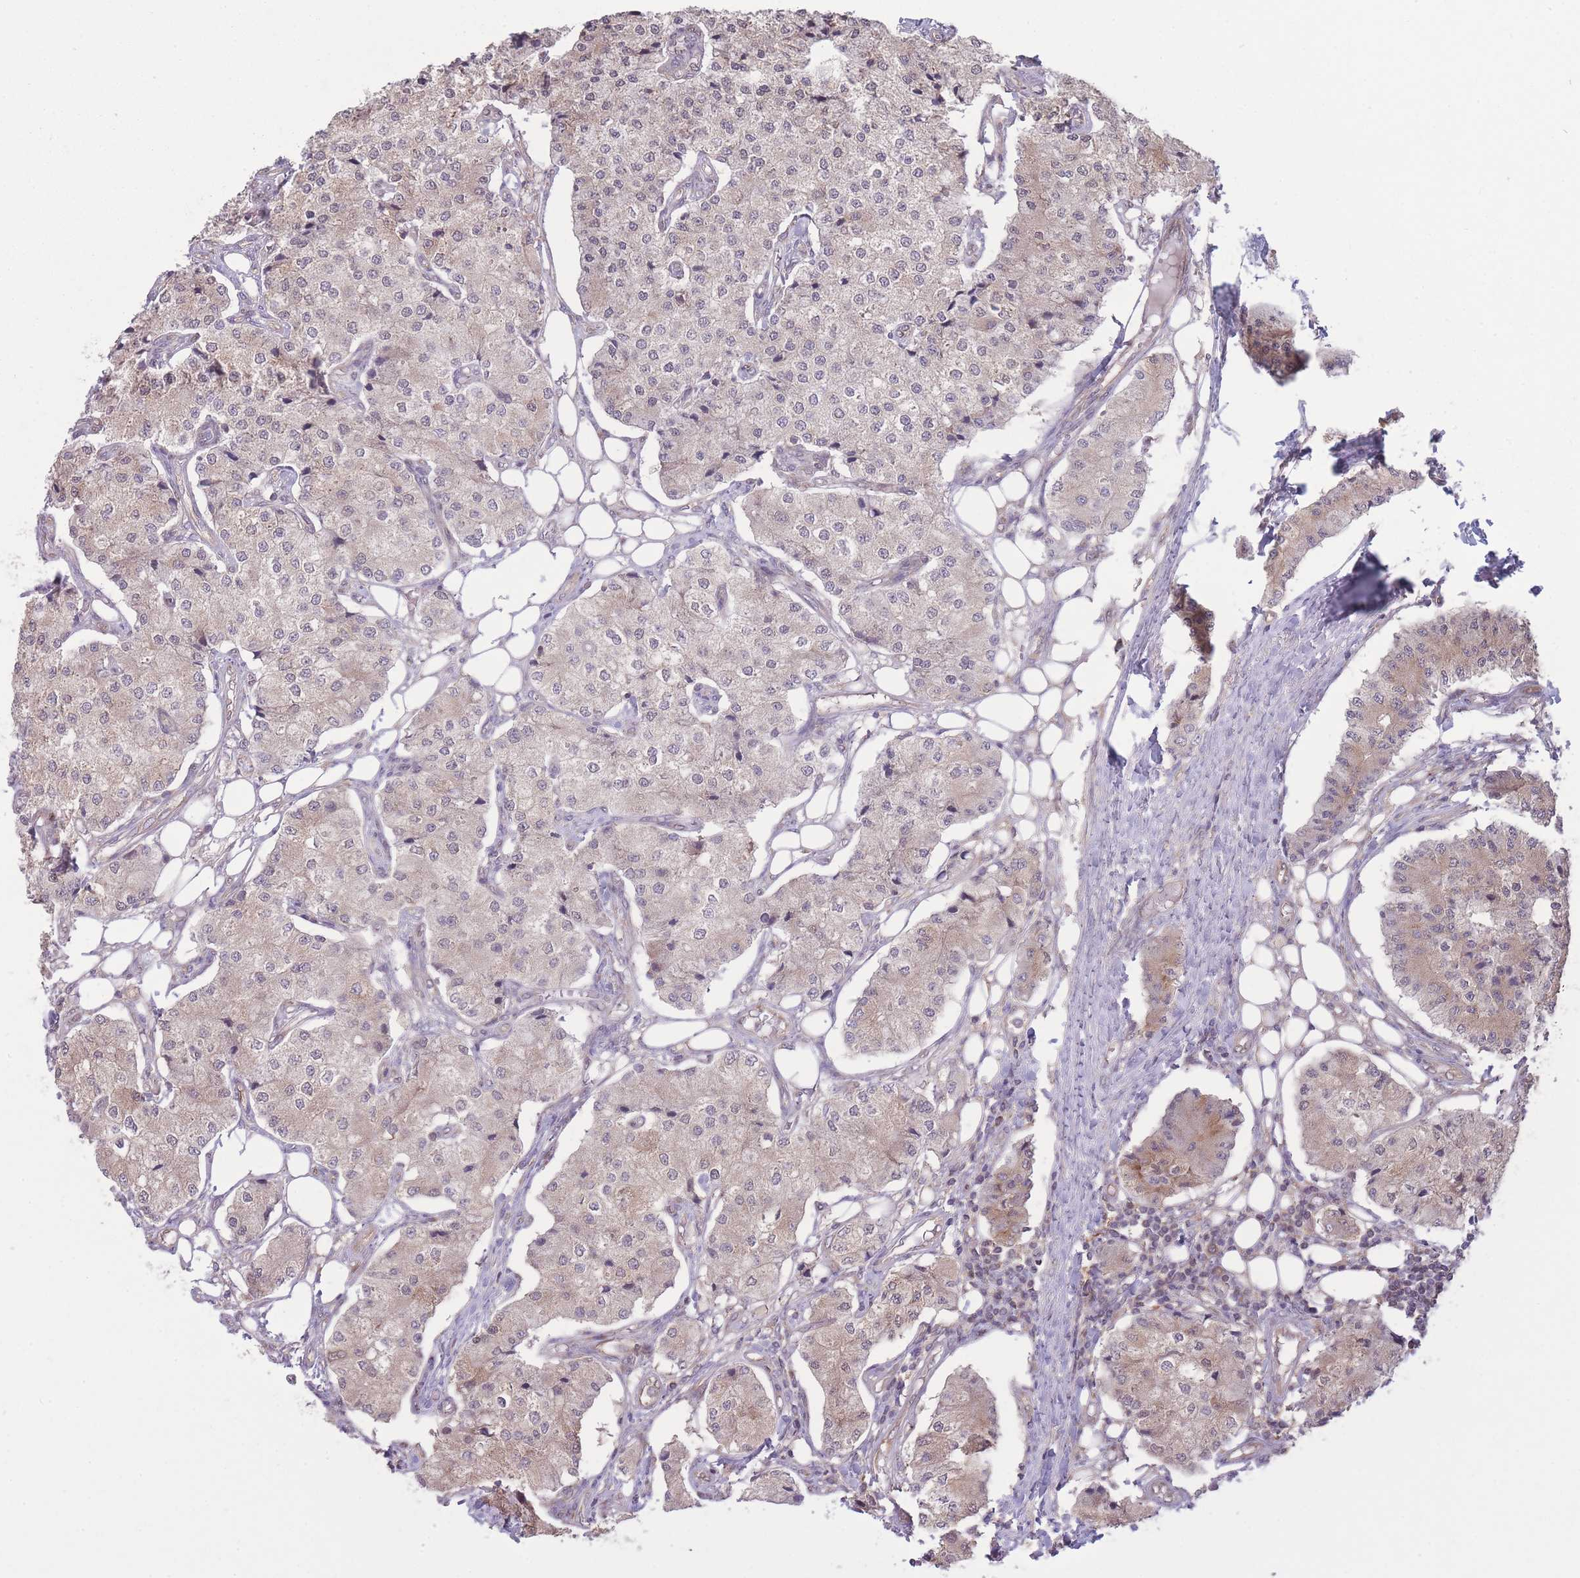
{"staining": {"intensity": "weak", "quantity": "25%-75%", "location": "cytoplasmic/membranous"}, "tissue": "carcinoid", "cell_type": "Tumor cells", "image_type": "cancer", "snomed": [{"axis": "morphology", "description": "Carcinoid, malignant, NOS"}, {"axis": "topography", "description": "Colon"}], "caption": "Immunohistochemistry (IHC) micrograph of neoplastic tissue: human malignant carcinoid stained using IHC reveals low levels of weak protein expression localized specifically in the cytoplasmic/membranous of tumor cells, appearing as a cytoplasmic/membranous brown color.", "gene": "CCT6B", "patient": {"sex": "female", "age": 52}}